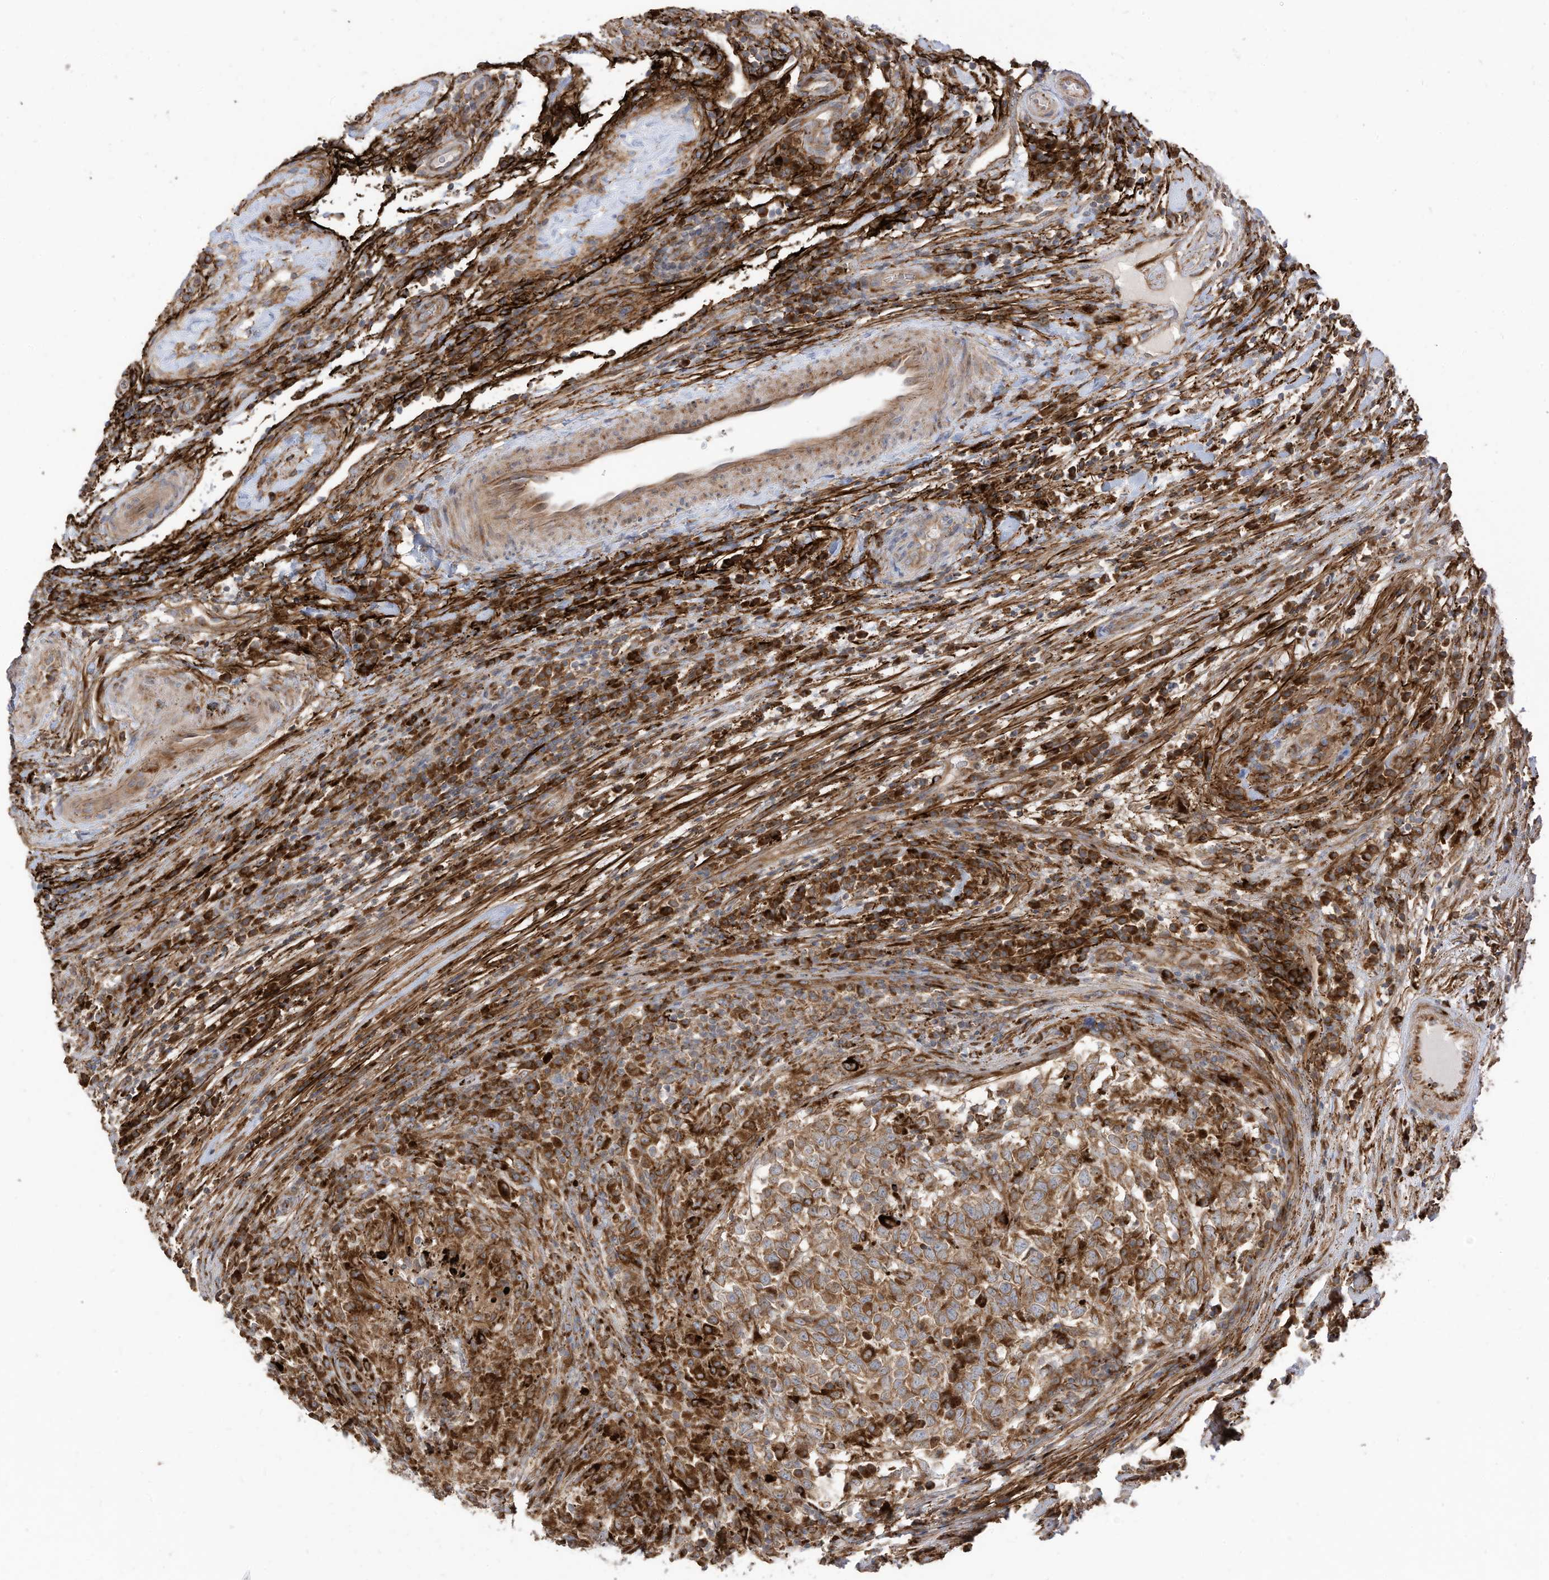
{"staining": {"intensity": "moderate", "quantity": ">75%", "location": "cytoplasmic/membranous"}, "tissue": "testis cancer", "cell_type": "Tumor cells", "image_type": "cancer", "snomed": [{"axis": "morphology", "description": "Carcinoma, Embryonal, NOS"}, {"axis": "topography", "description": "Testis"}], "caption": "A histopathology image showing moderate cytoplasmic/membranous expression in approximately >75% of tumor cells in testis cancer (embryonal carcinoma), as visualized by brown immunohistochemical staining.", "gene": "TRNAU1AP", "patient": {"sex": "male", "age": 26}}